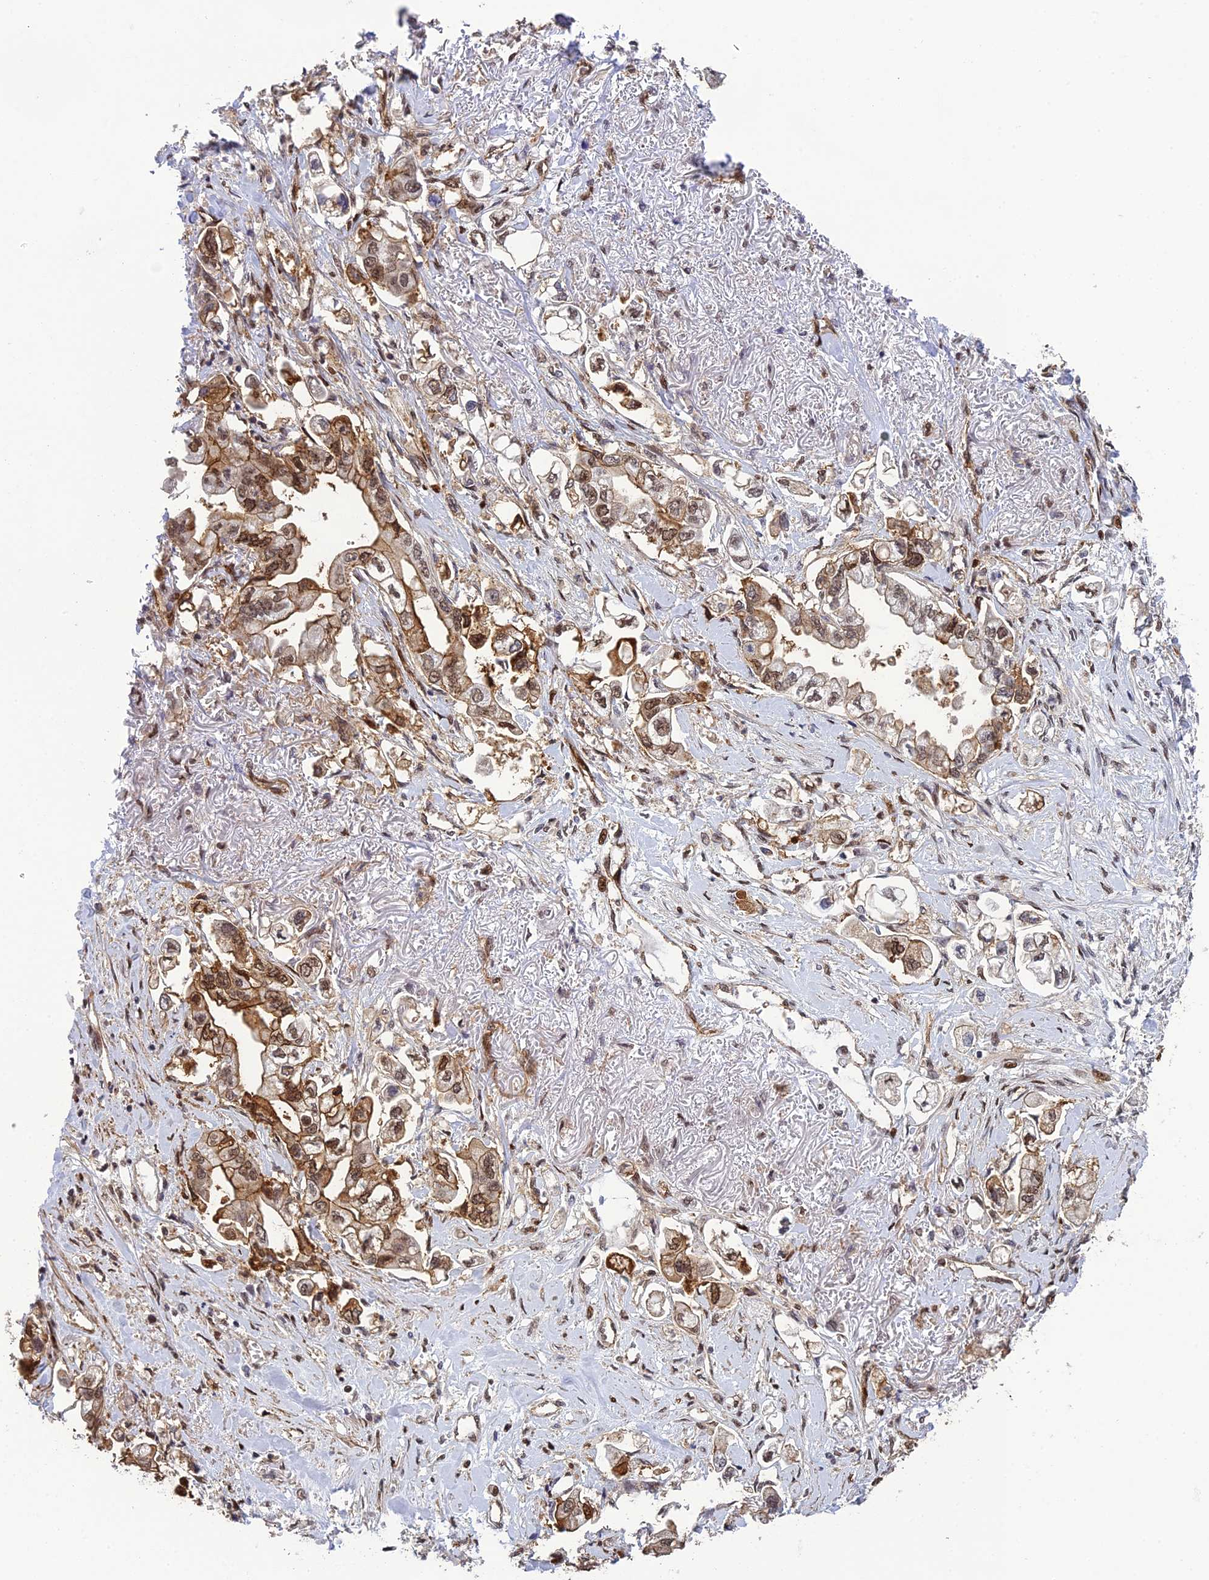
{"staining": {"intensity": "moderate", "quantity": ">75%", "location": "cytoplasmic/membranous,nuclear"}, "tissue": "stomach cancer", "cell_type": "Tumor cells", "image_type": "cancer", "snomed": [{"axis": "morphology", "description": "Adenocarcinoma, NOS"}, {"axis": "topography", "description": "Stomach"}], "caption": "Stomach cancer (adenocarcinoma) tissue exhibits moderate cytoplasmic/membranous and nuclear expression in approximately >75% of tumor cells", "gene": "RANBP3", "patient": {"sex": "male", "age": 62}}